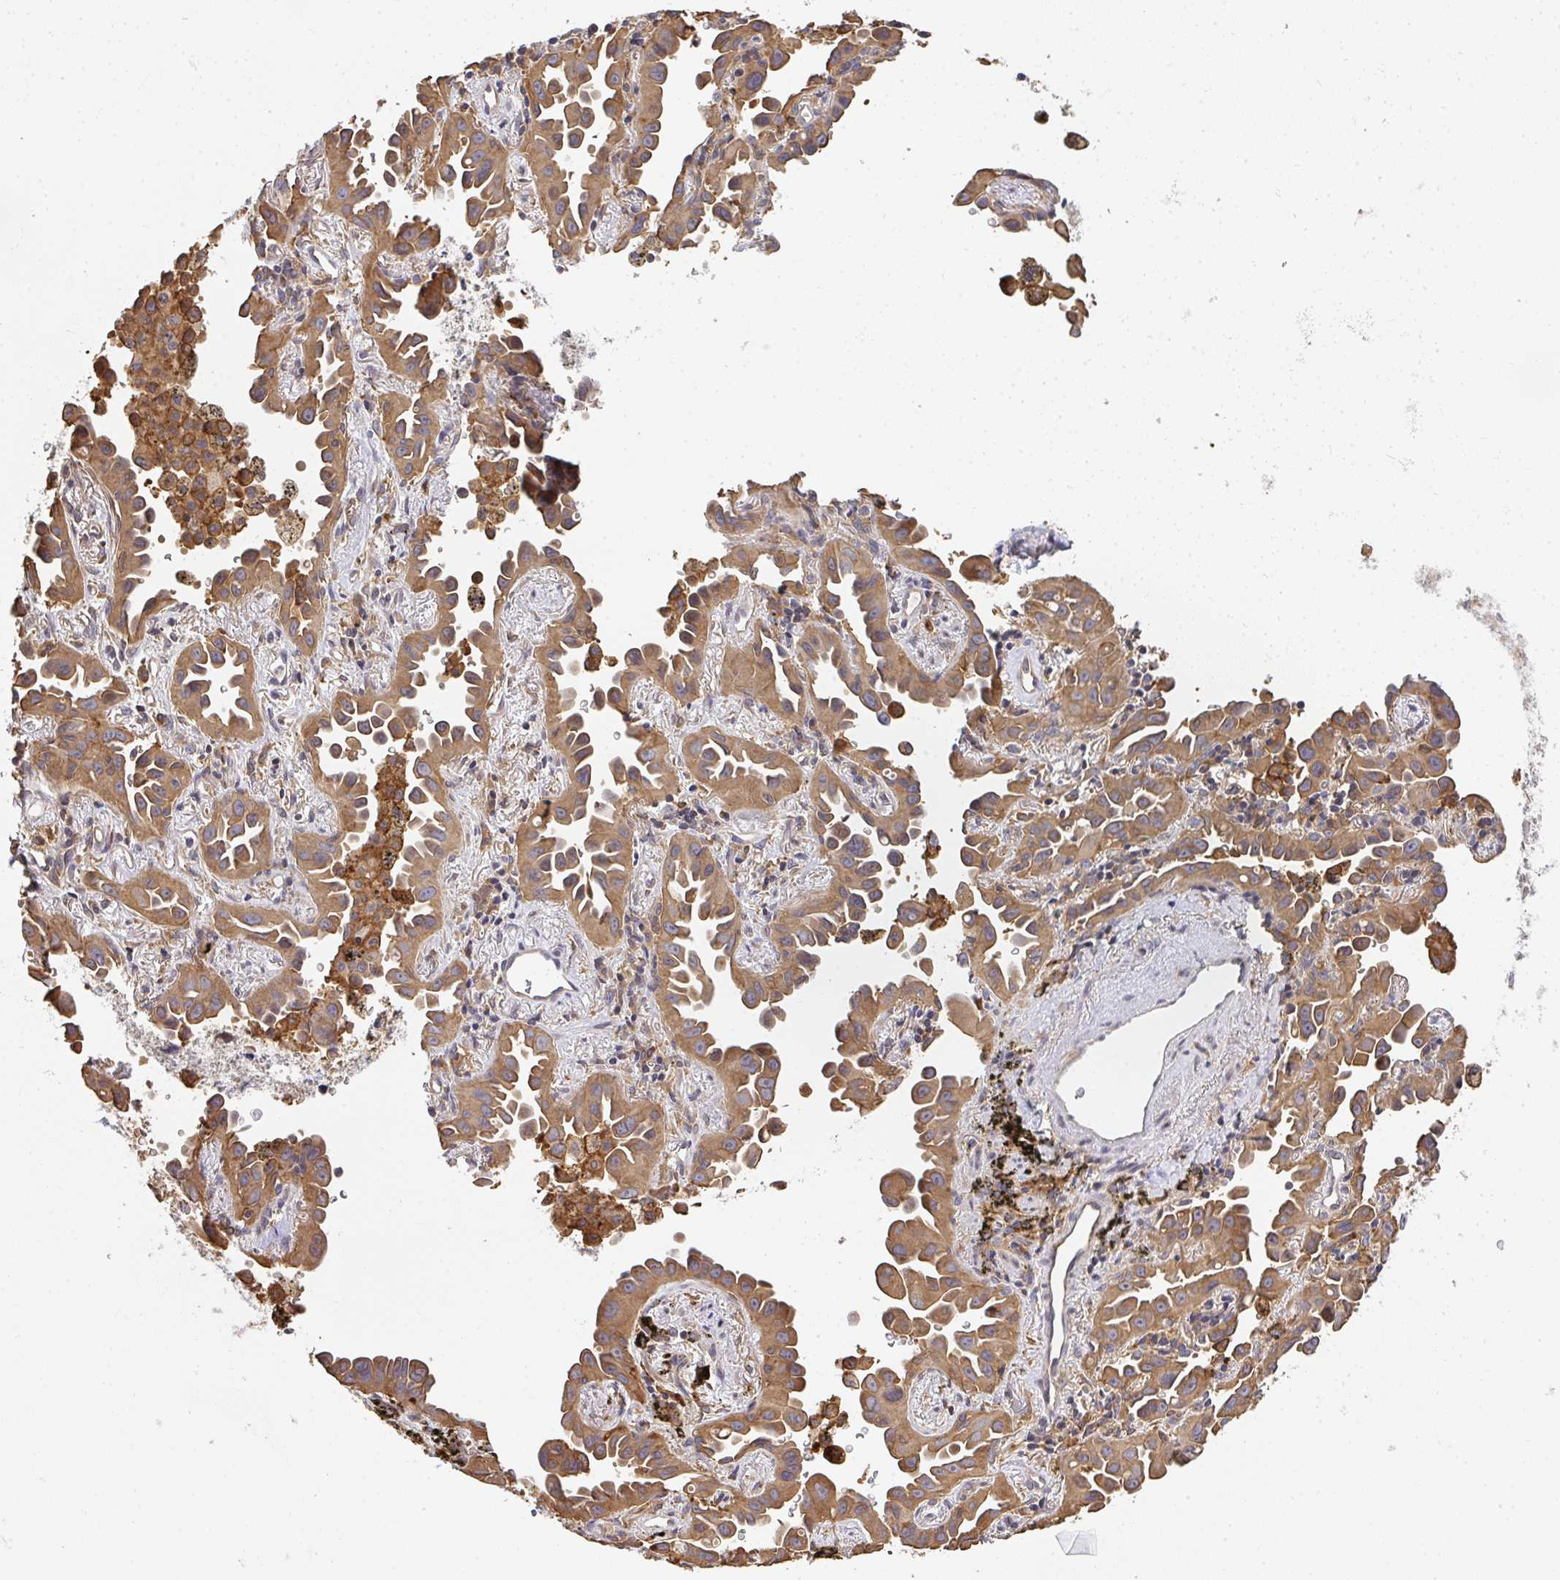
{"staining": {"intensity": "moderate", "quantity": ">75%", "location": "cytoplasmic/membranous"}, "tissue": "lung cancer", "cell_type": "Tumor cells", "image_type": "cancer", "snomed": [{"axis": "morphology", "description": "Adenocarcinoma, NOS"}, {"axis": "topography", "description": "Lung"}], "caption": "A medium amount of moderate cytoplasmic/membranous positivity is seen in approximately >75% of tumor cells in lung adenocarcinoma tissue. The staining was performed using DAB (3,3'-diaminobenzidine), with brown indicating positive protein expression. Nuclei are stained blue with hematoxylin.", "gene": "EEF1AKMT1", "patient": {"sex": "male", "age": 68}}